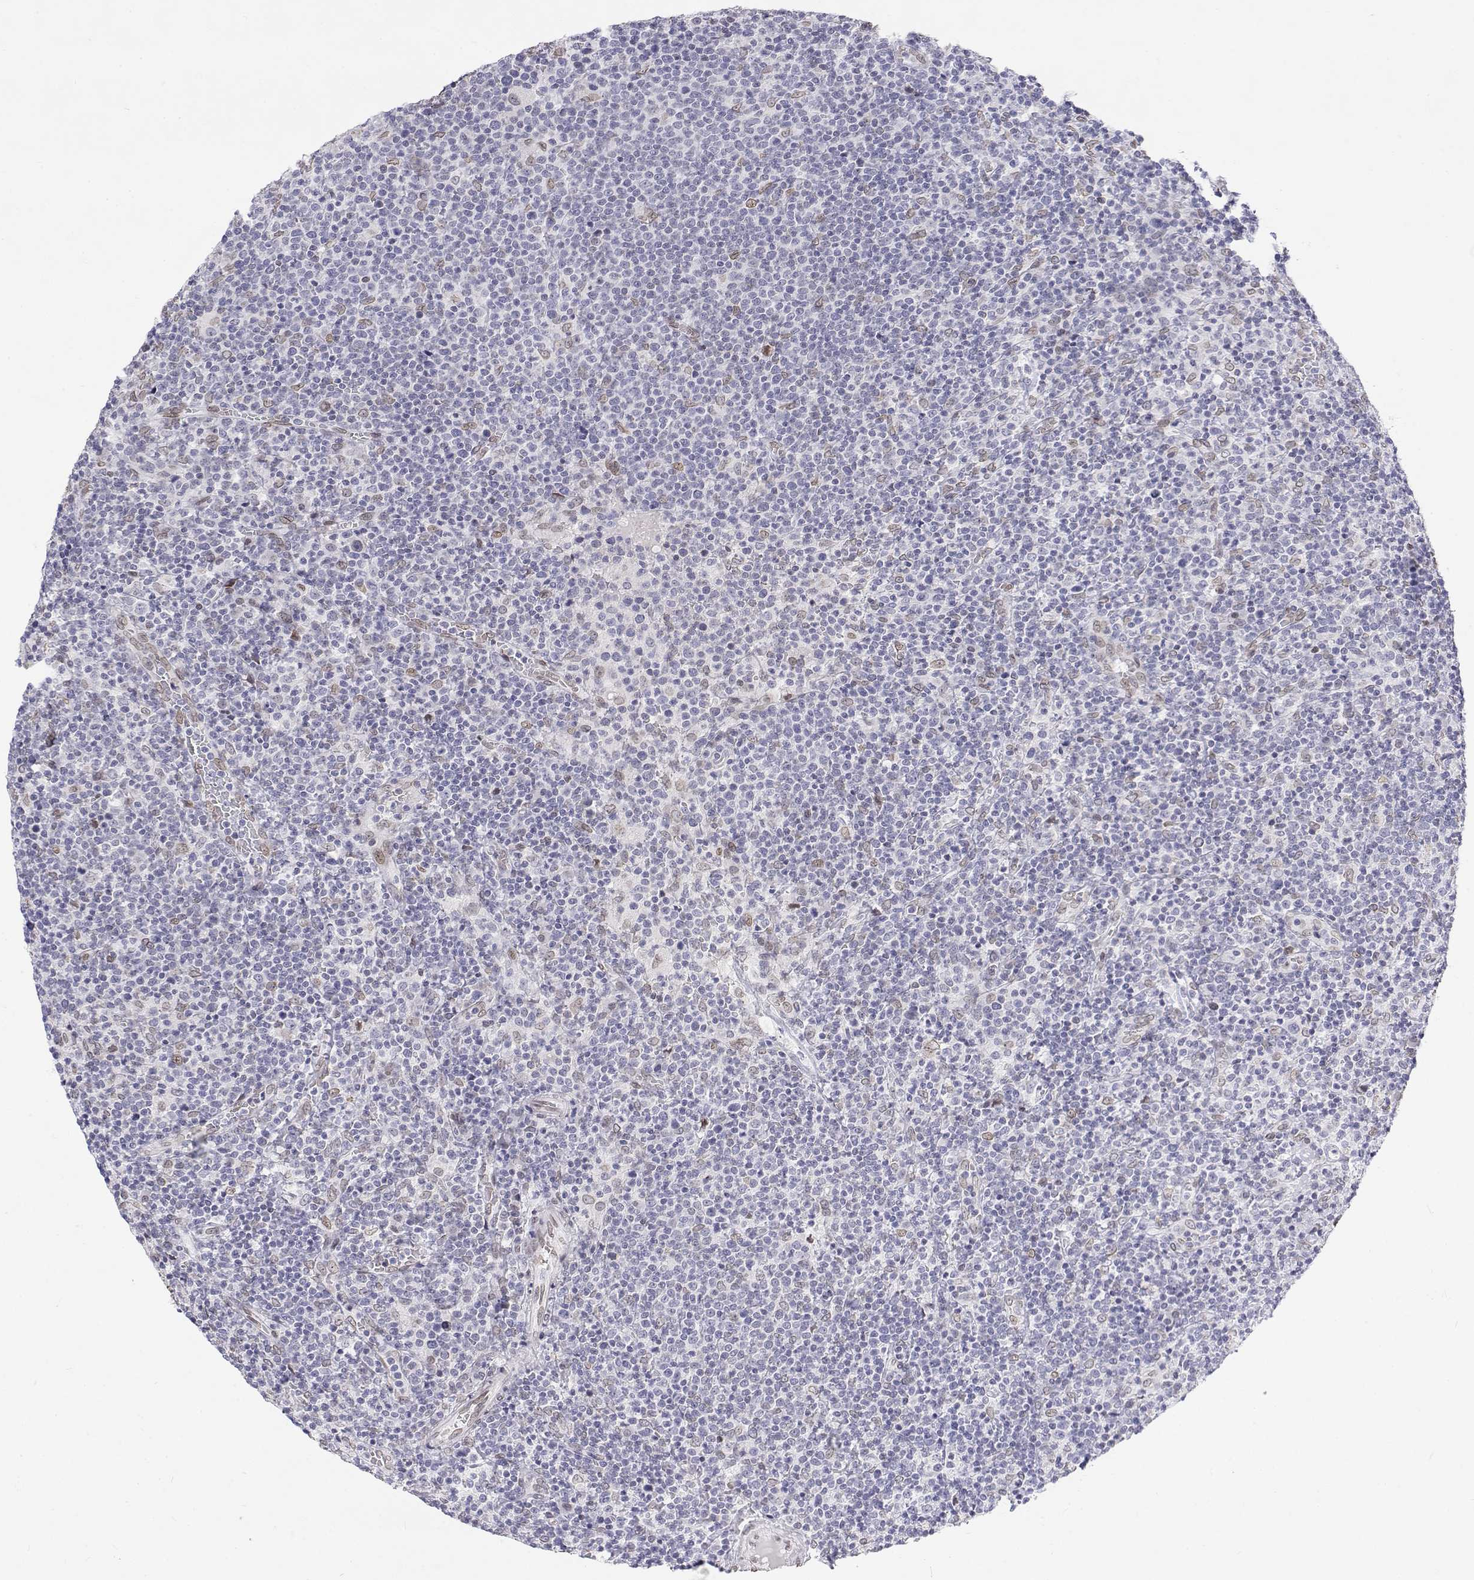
{"staining": {"intensity": "negative", "quantity": "none", "location": "none"}, "tissue": "lymphoma", "cell_type": "Tumor cells", "image_type": "cancer", "snomed": [{"axis": "morphology", "description": "Malignant lymphoma, non-Hodgkin's type, High grade"}, {"axis": "topography", "description": "Lymph node"}], "caption": "An image of human malignant lymphoma, non-Hodgkin's type (high-grade) is negative for staining in tumor cells.", "gene": "ZNF532", "patient": {"sex": "male", "age": 61}}